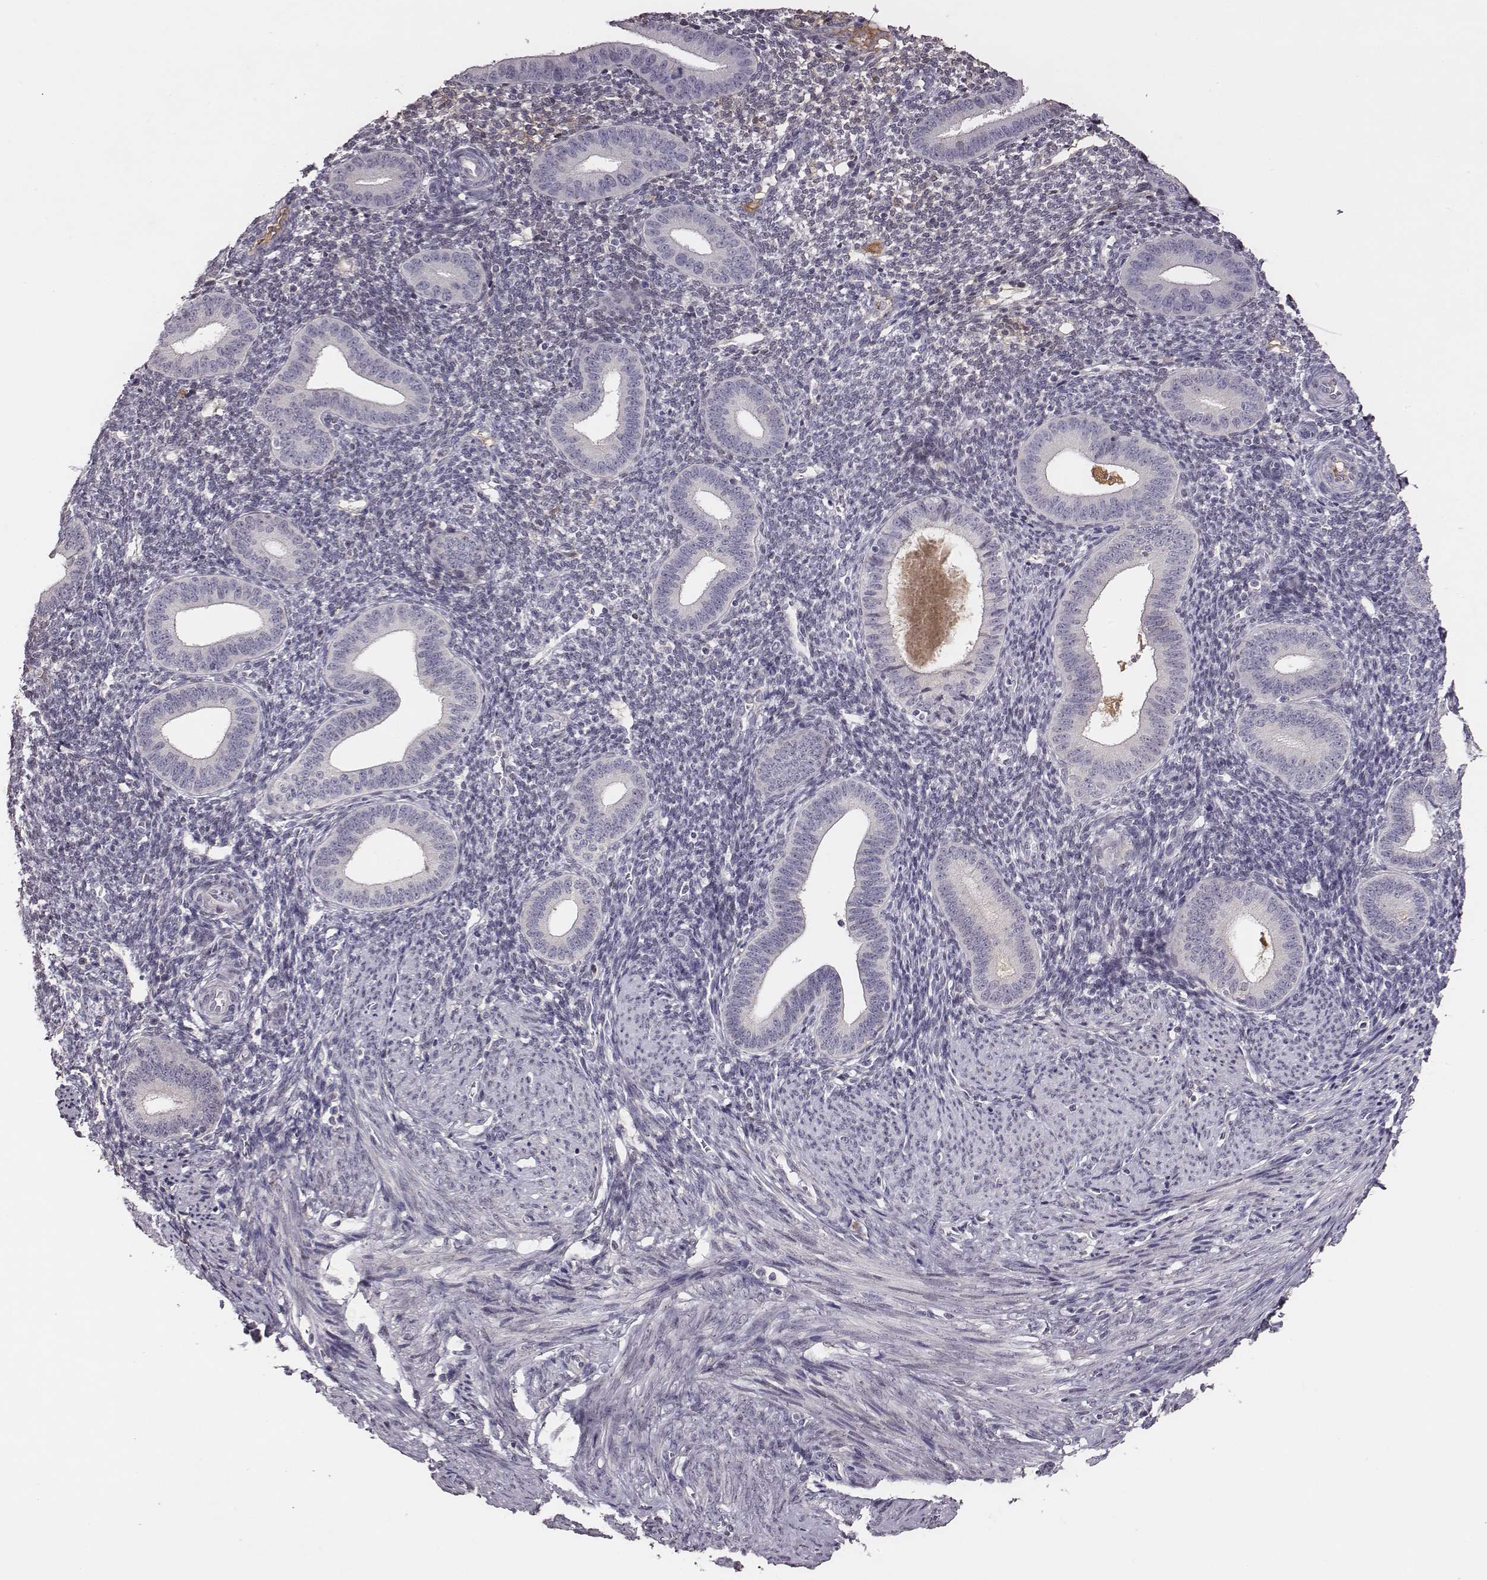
{"staining": {"intensity": "negative", "quantity": "none", "location": "none"}, "tissue": "endometrium", "cell_type": "Cells in endometrial stroma", "image_type": "normal", "snomed": [{"axis": "morphology", "description": "Normal tissue, NOS"}, {"axis": "topography", "description": "Endometrium"}], "caption": "An image of human endometrium is negative for staining in cells in endometrial stroma. (Brightfield microscopy of DAB (3,3'-diaminobenzidine) IHC at high magnification).", "gene": "SLC22A6", "patient": {"sex": "female", "age": 40}}